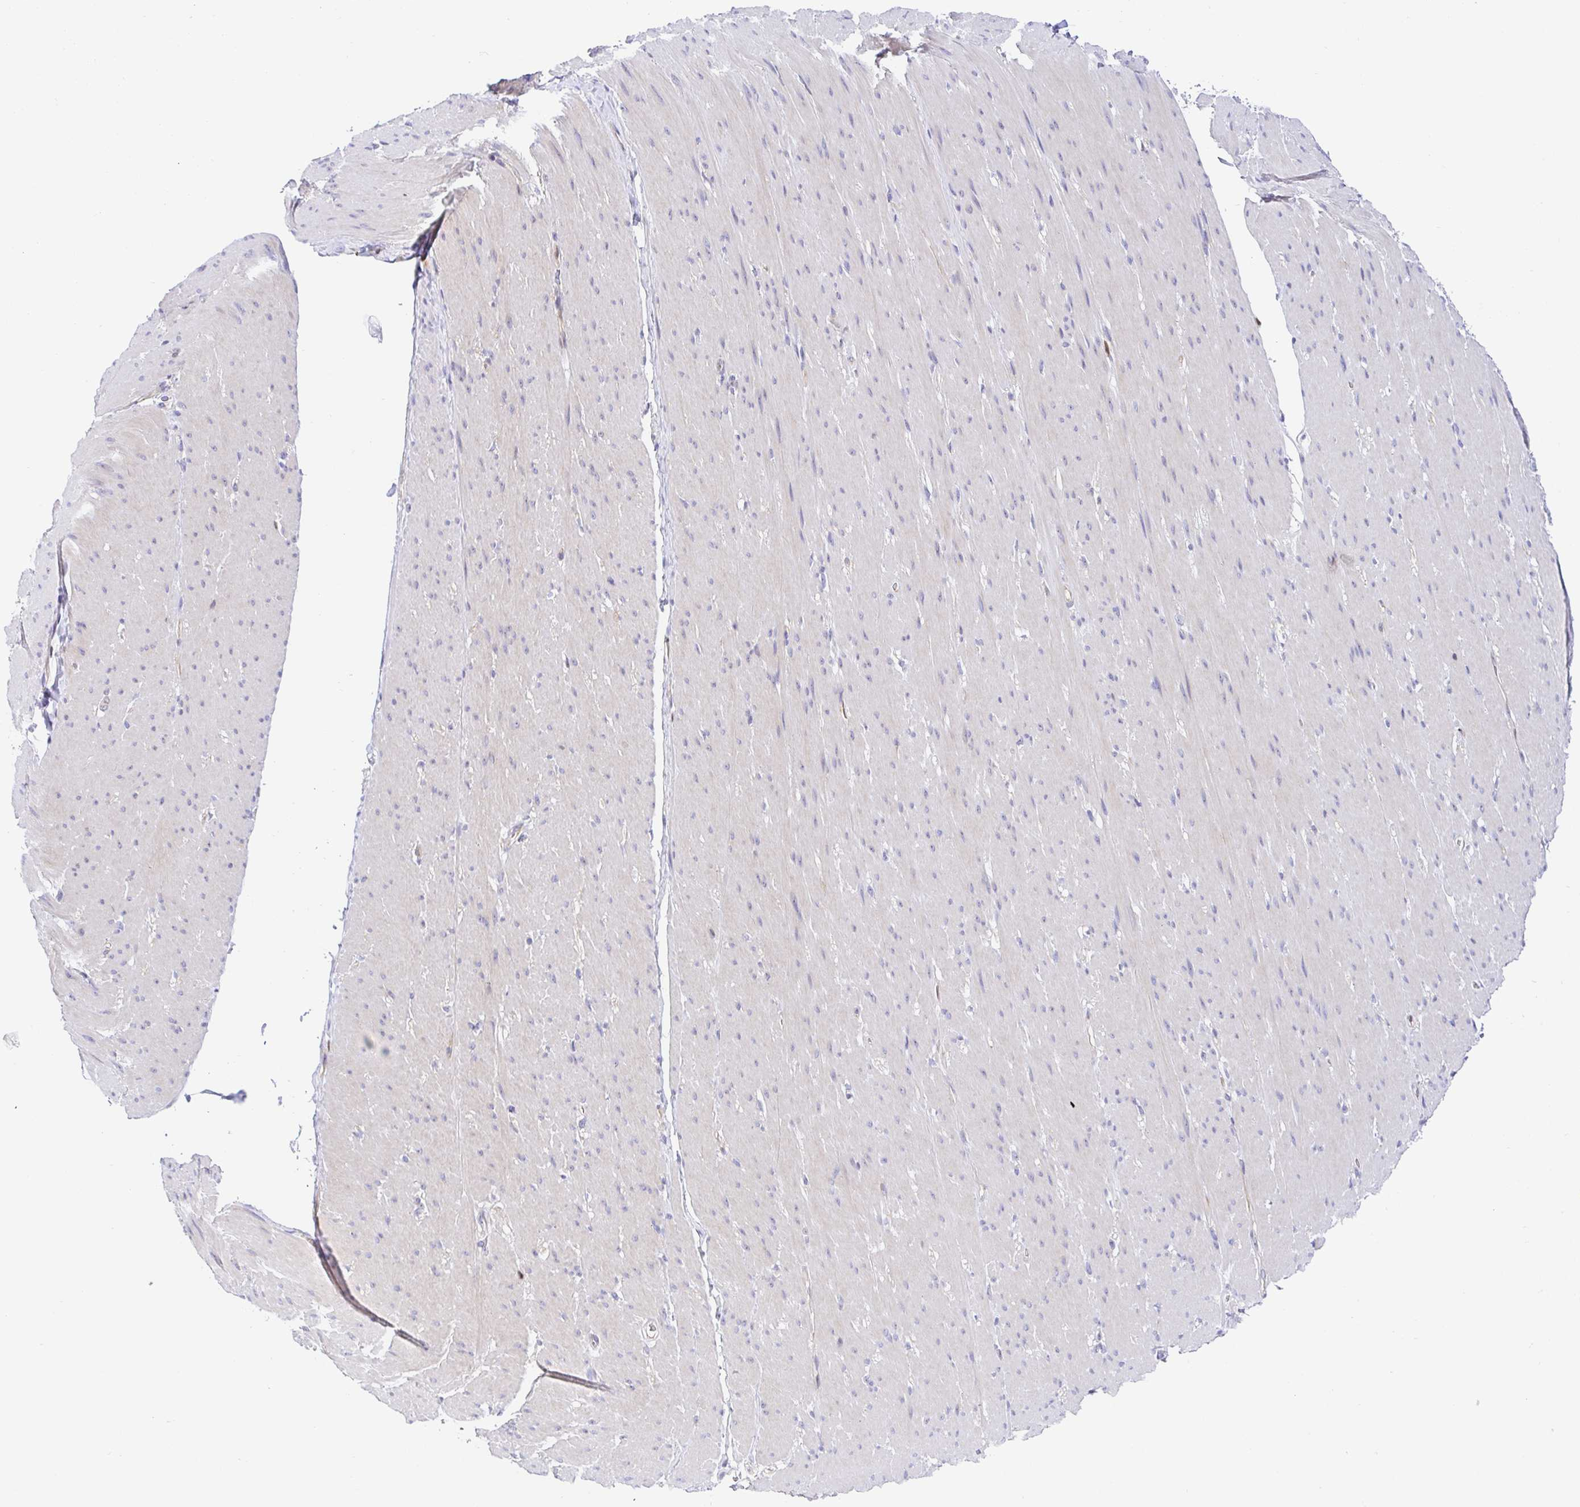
{"staining": {"intensity": "negative", "quantity": "none", "location": "none"}, "tissue": "smooth muscle", "cell_type": "Smooth muscle cells", "image_type": "normal", "snomed": [{"axis": "morphology", "description": "Normal tissue, NOS"}, {"axis": "topography", "description": "Smooth muscle"}, {"axis": "topography", "description": "Rectum"}], "caption": "Smooth muscle cells show no significant protein expression in benign smooth muscle. (DAB immunohistochemistry, high magnification).", "gene": "TIMELESS", "patient": {"sex": "male", "age": 53}}